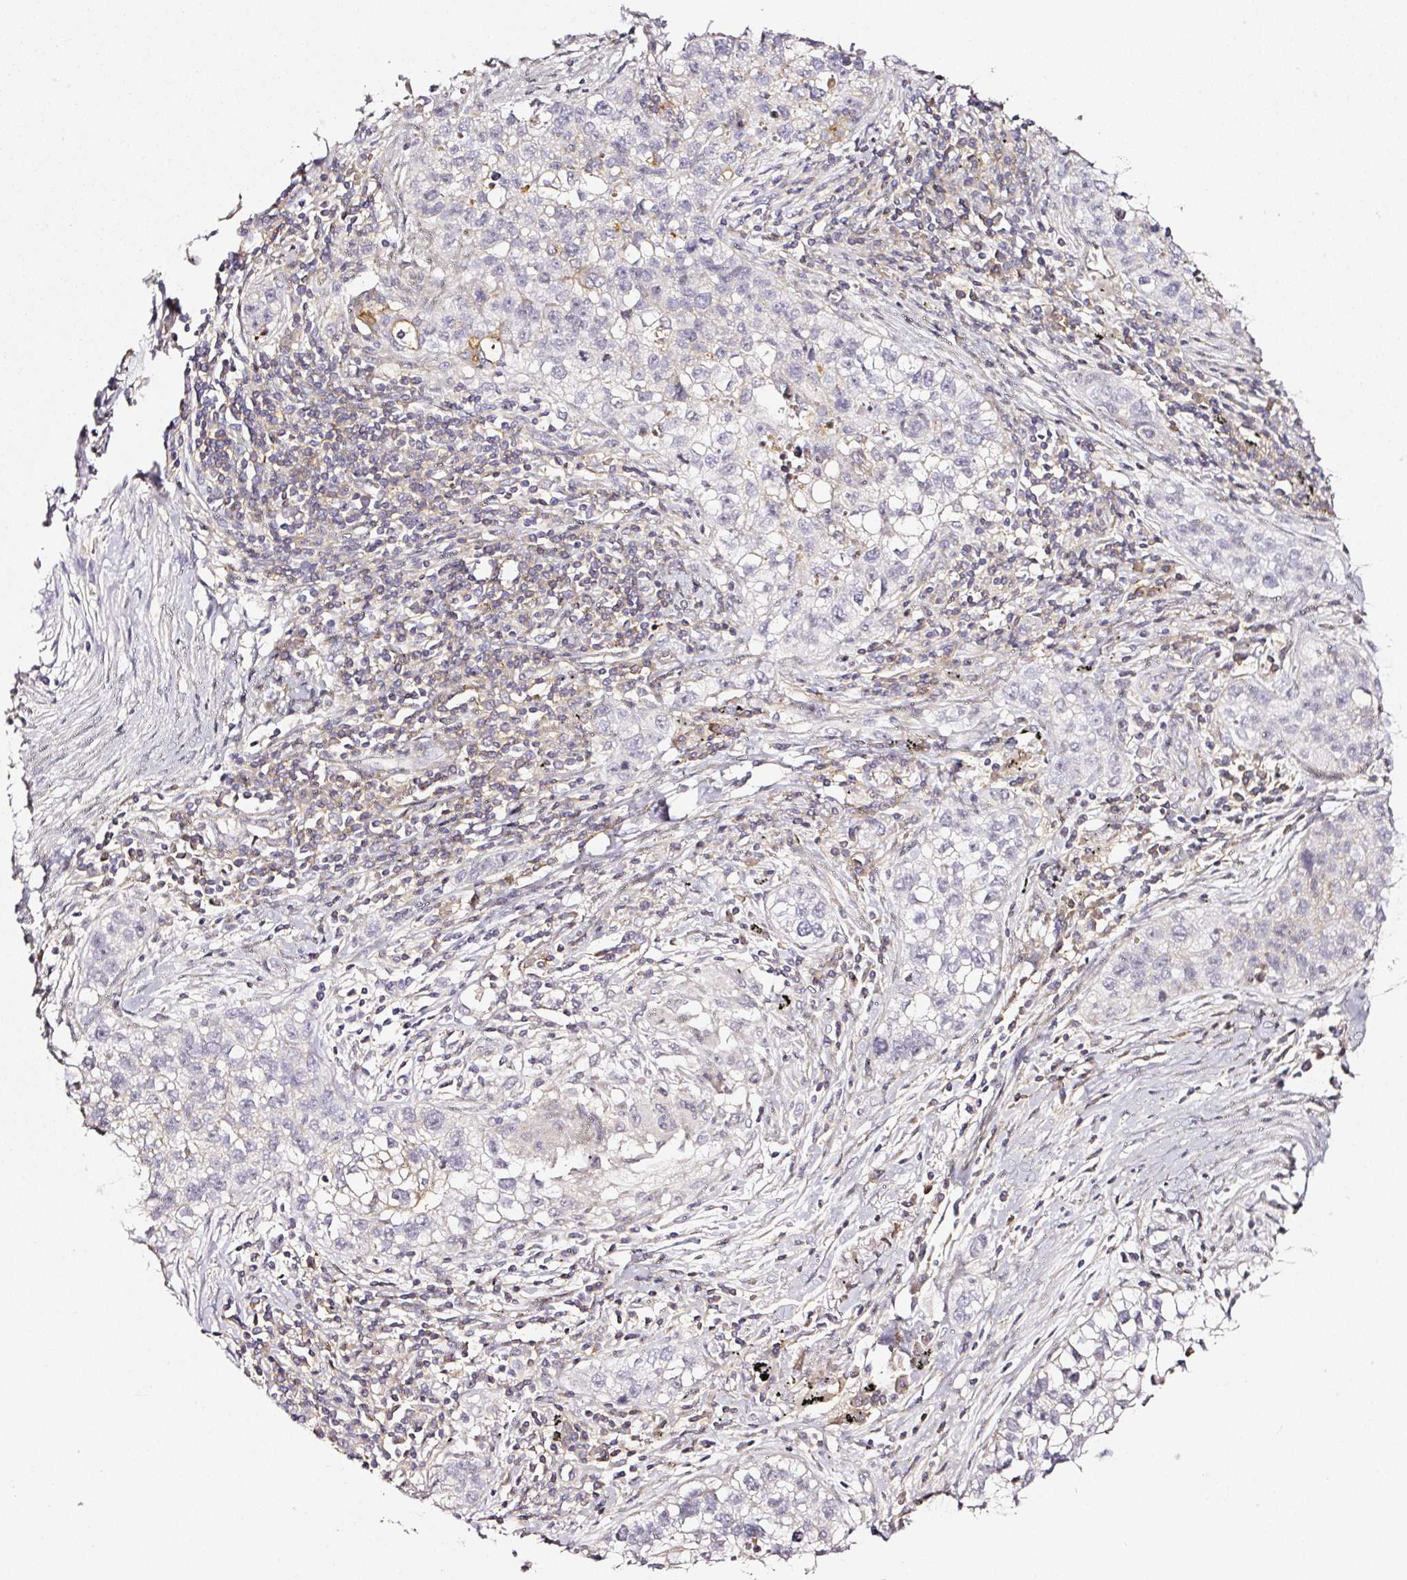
{"staining": {"intensity": "negative", "quantity": "none", "location": "none"}, "tissue": "lung cancer", "cell_type": "Tumor cells", "image_type": "cancer", "snomed": [{"axis": "morphology", "description": "Squamous cell carcinoma, NOS"}, {"axis": "topography", "description": "Lung"}], "caption": "Lung cancer (squamous cell carcinoma) stained for a protein using IHC displays no expression tumor cells.", "gene": "CD47", "patient": {"sex": "male", "age": 74}}